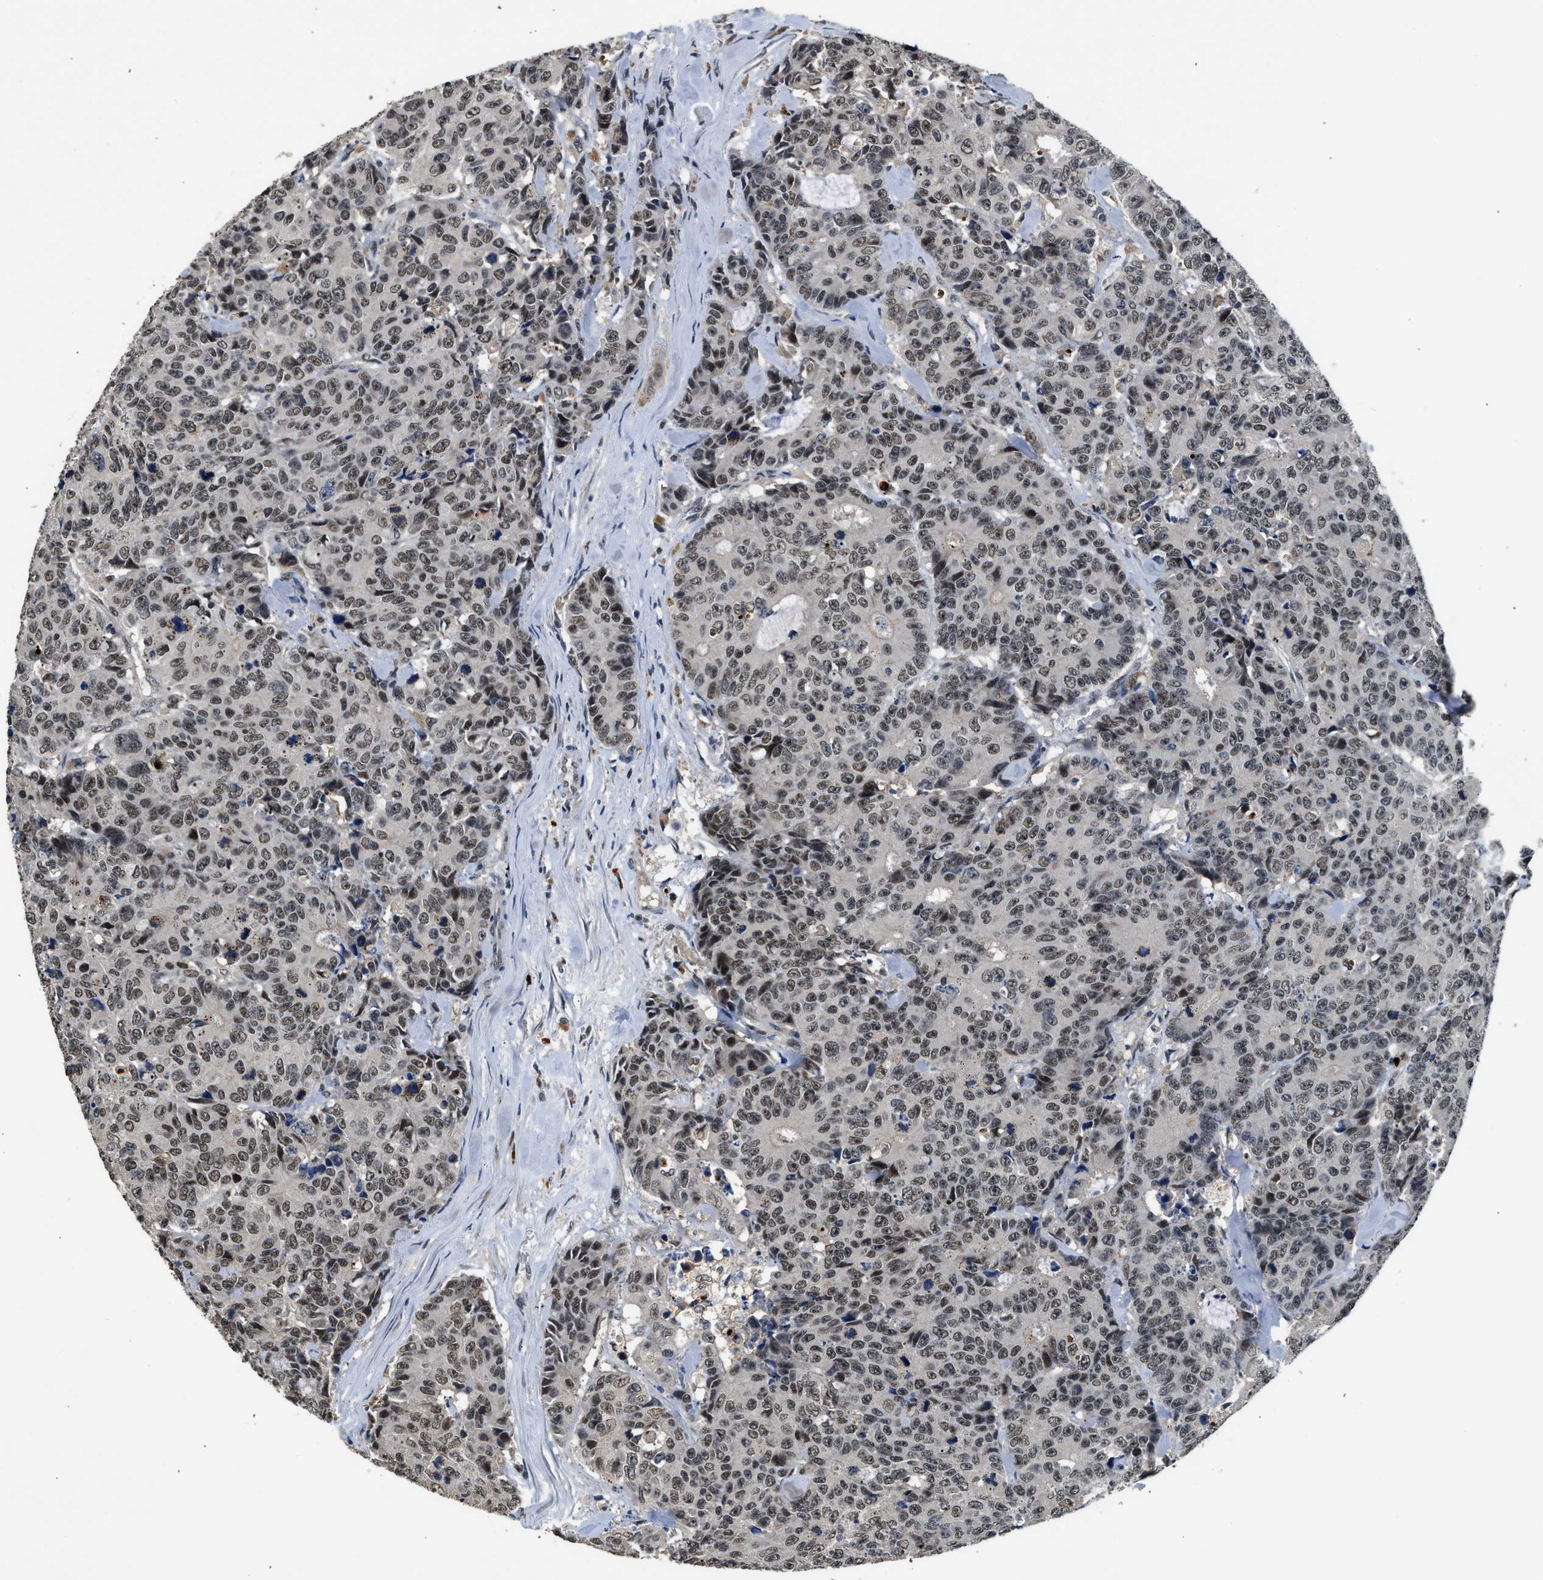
{"staining": {"intensity": "moderate", "quantity": ">75%", "location": "nuclear"}, "tissue": "colorectal cancer", "cell_type": "Tumor cells", "image_type": "cancer", "snomed": [{"axis": "morphology", "description": "Adenocarcinoma, NOS"}, {"axis": "topography", "description": "Colon"}], "caption": "A brown stain labels moderate nuclear staining of a protein in human colorectal cancer (adenocarcinoma) tumor cells. (IHC, brightfield microscopy, high magnification).", "gene": "SLC15A4", "patient": {"sex": "female", "age": 86}}